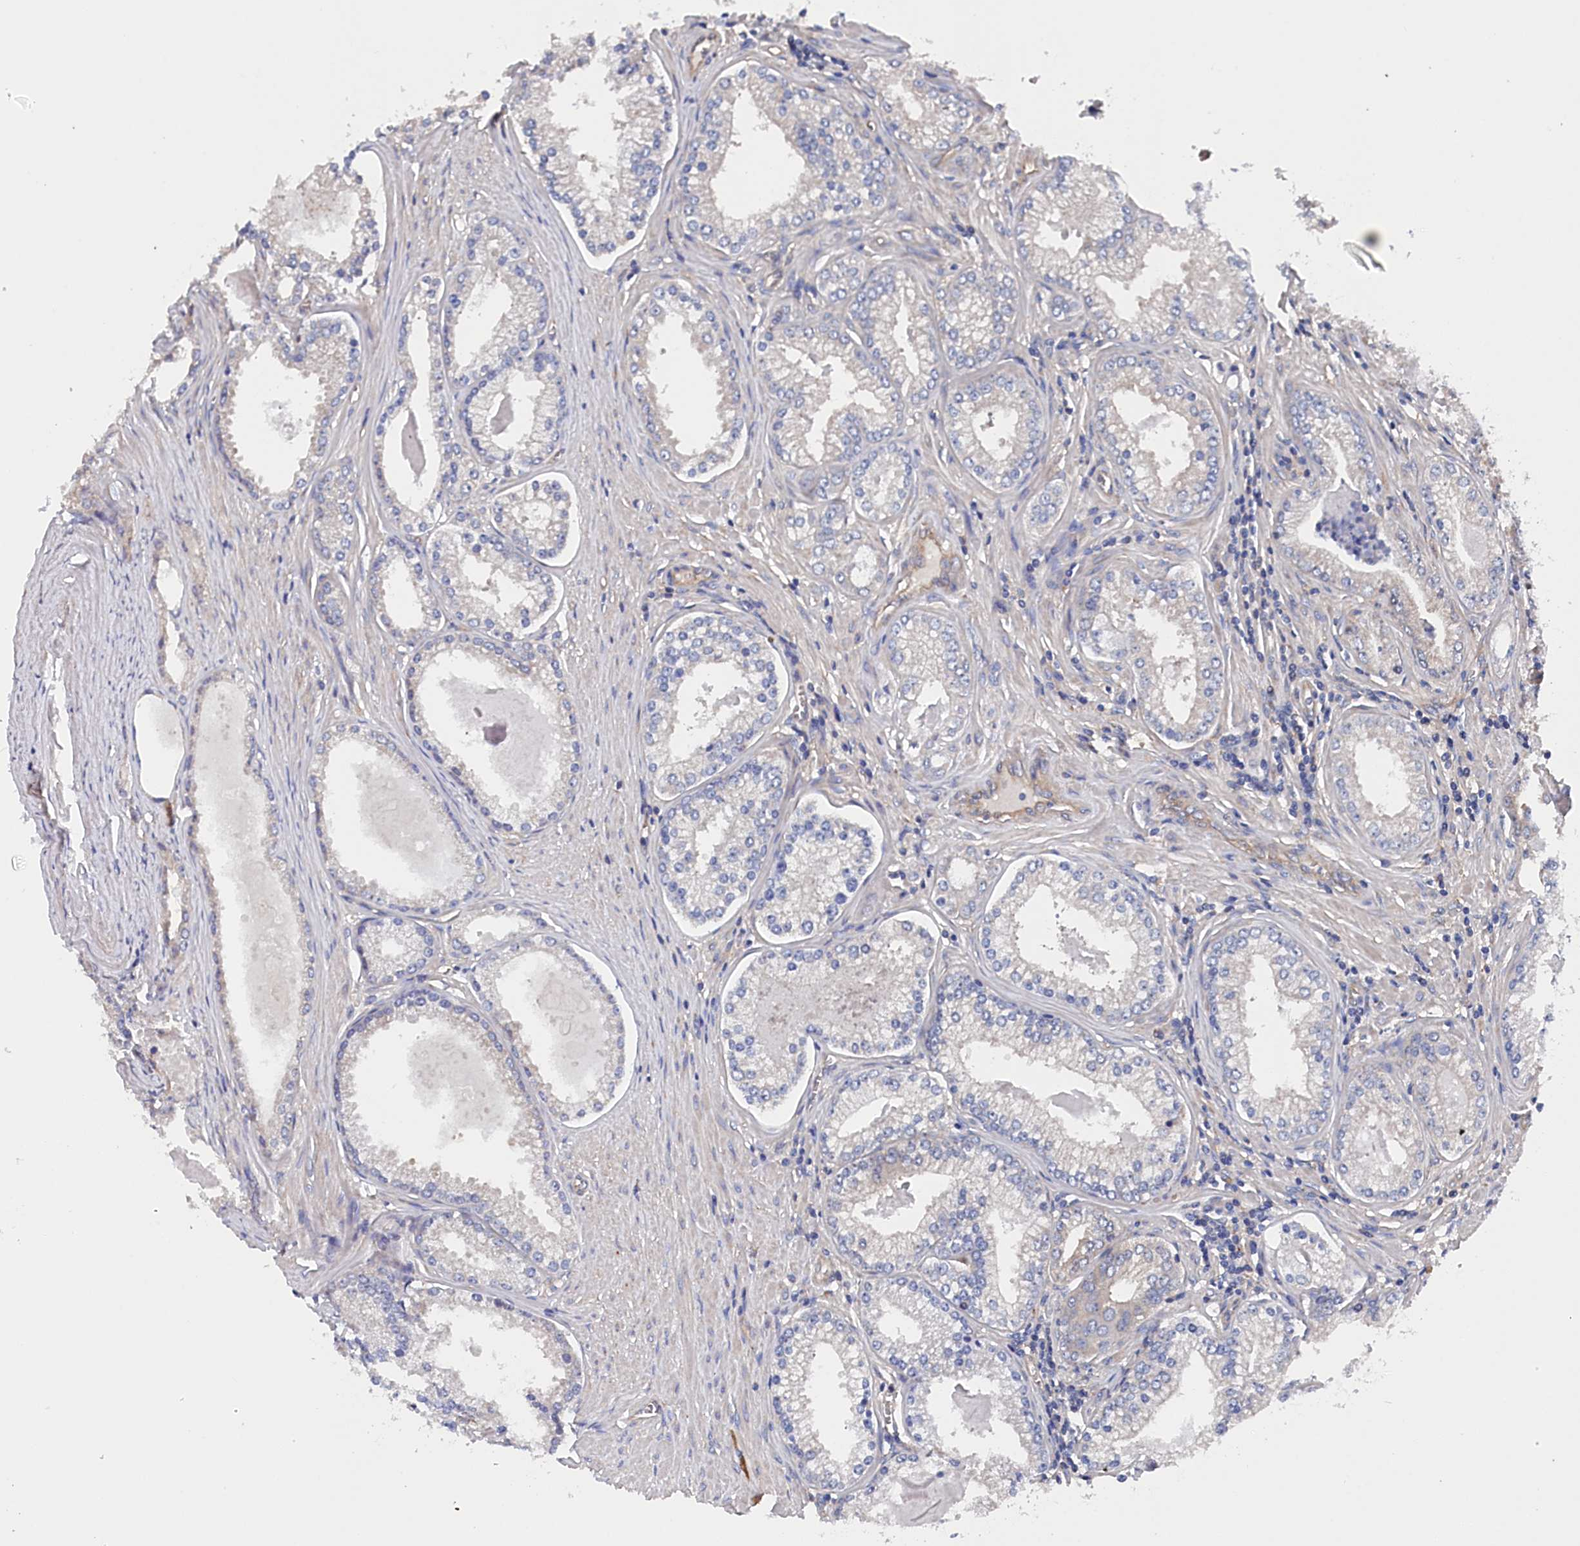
{"staining": {"intensity": "negative", "quantity": "none", "location": "none"}, "tissue": "prostate cancer", "cell_type": "Tumor cells", "image_type": "cancer", "snomed": [{"axis": "morphology", "description": "Adenocarcinoma, High grade"}, {"axis": "topography", "description": "Prostate"}], "caption": "This is a image of immunohistochemistry (IHC) staining of adenocarcinoma (high-grade) (prostate), which shows no positivity in tumor cells. The staining is performed using DAB brown chromogen with nuclei counter-stained in using hematoxylin.", "gene": "BHMT", "patient": {"sex": "male", "age": 68}}